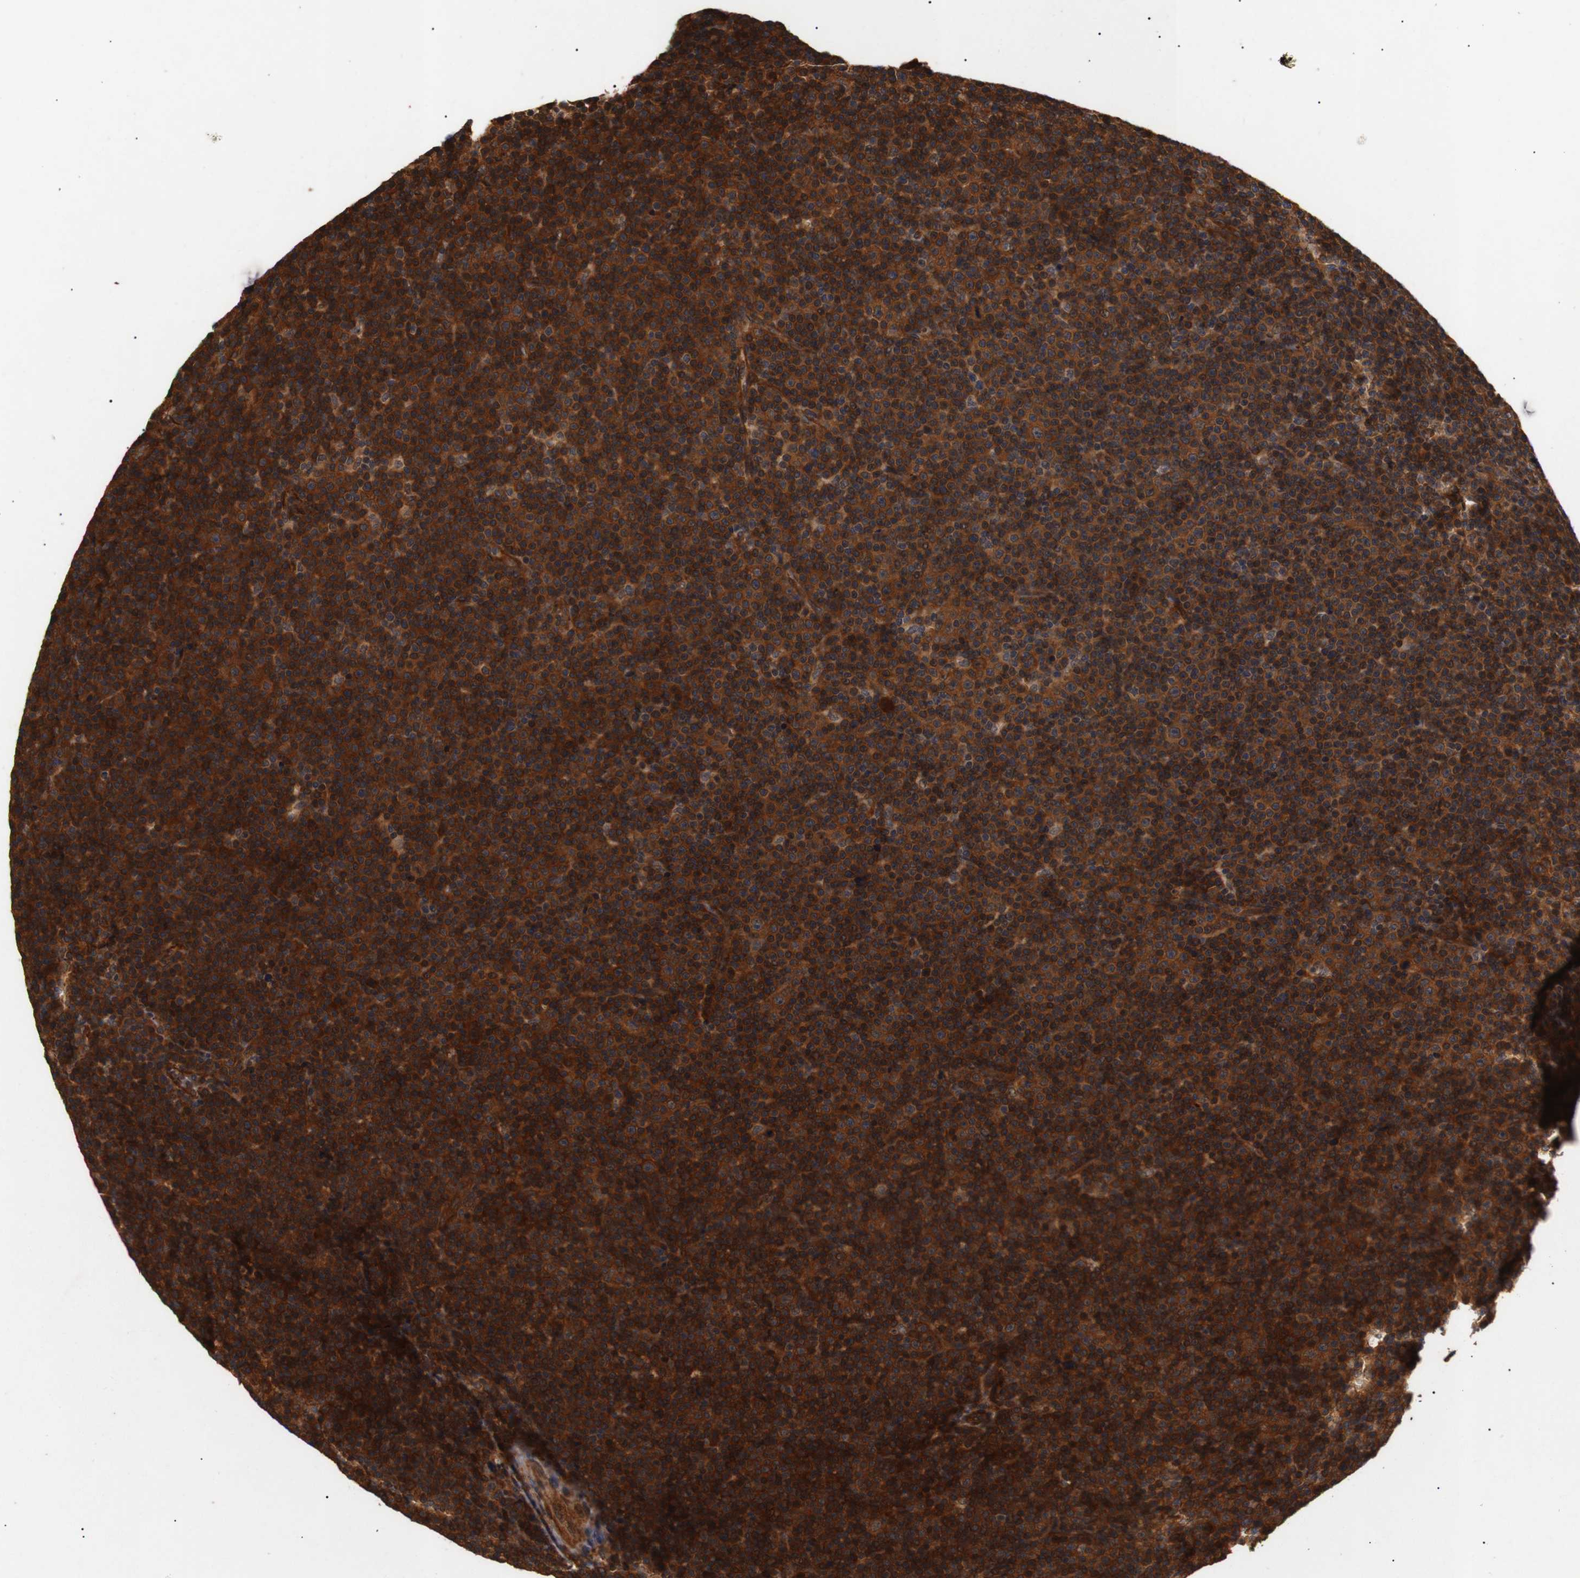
{"staining": {"intensity": "strong", "quantity": ">75%", "location": "cytoplasmic/membranous"}, "tissue": "lymphoma", "cell_type": "Tumor cells", "image_type": "cancer", "snomed": [{"axis": "morphology", "description": "Malignant lymphoma, non-Hodgkin's type, Low grade"}, {"axis": "topography", "description": "Lymph node"}], "caption": "Tumor cells show high levels of strong cytoplasmic/membranous positivity in approximately >75% of cells in human lymphoma.", "gene": "PAWR", "patient": {"sex": "female", "age": 67}}